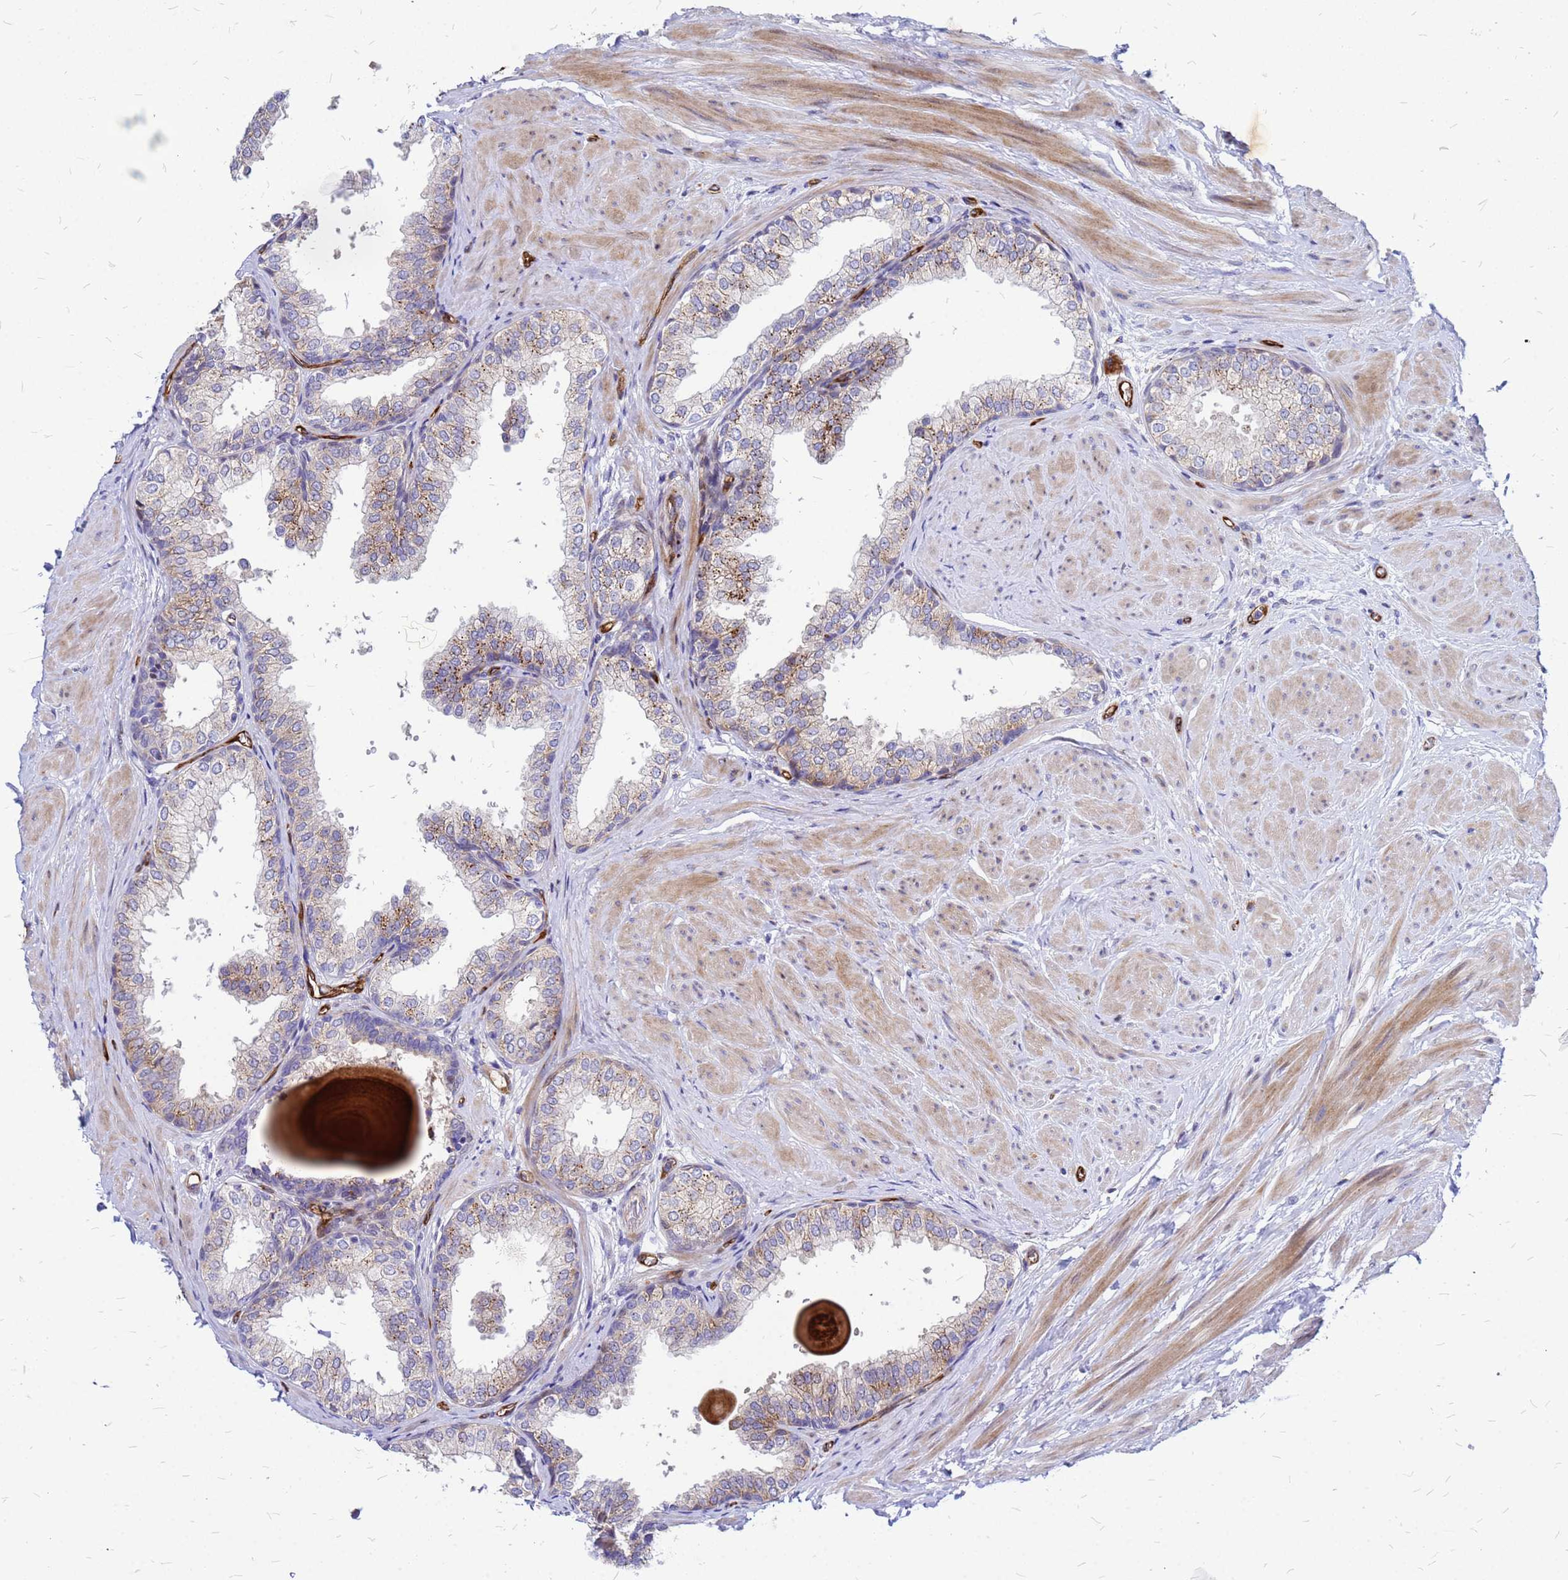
{"staining": {"intensity": "strong", "quantity": "<25%", "location": "cytoplasmic/membranous"}, "tissue": "prostate", "cell_type": "Glandular cells", "image_type": "normal", "snomed": [{"axis": "morphology", "description": "Normal tissue, NOS"}, {"axis": "topography", "description": "Prostate"}], "caption": "This image demonstrates immunohistochemistry staining of unremarkable prostate, with medium strong cytoplasmic/membranous expression in approximately <25% of glandular cells.", "gene": "NOSTRIN", "patient": {"sex": "male", "age": 48}}